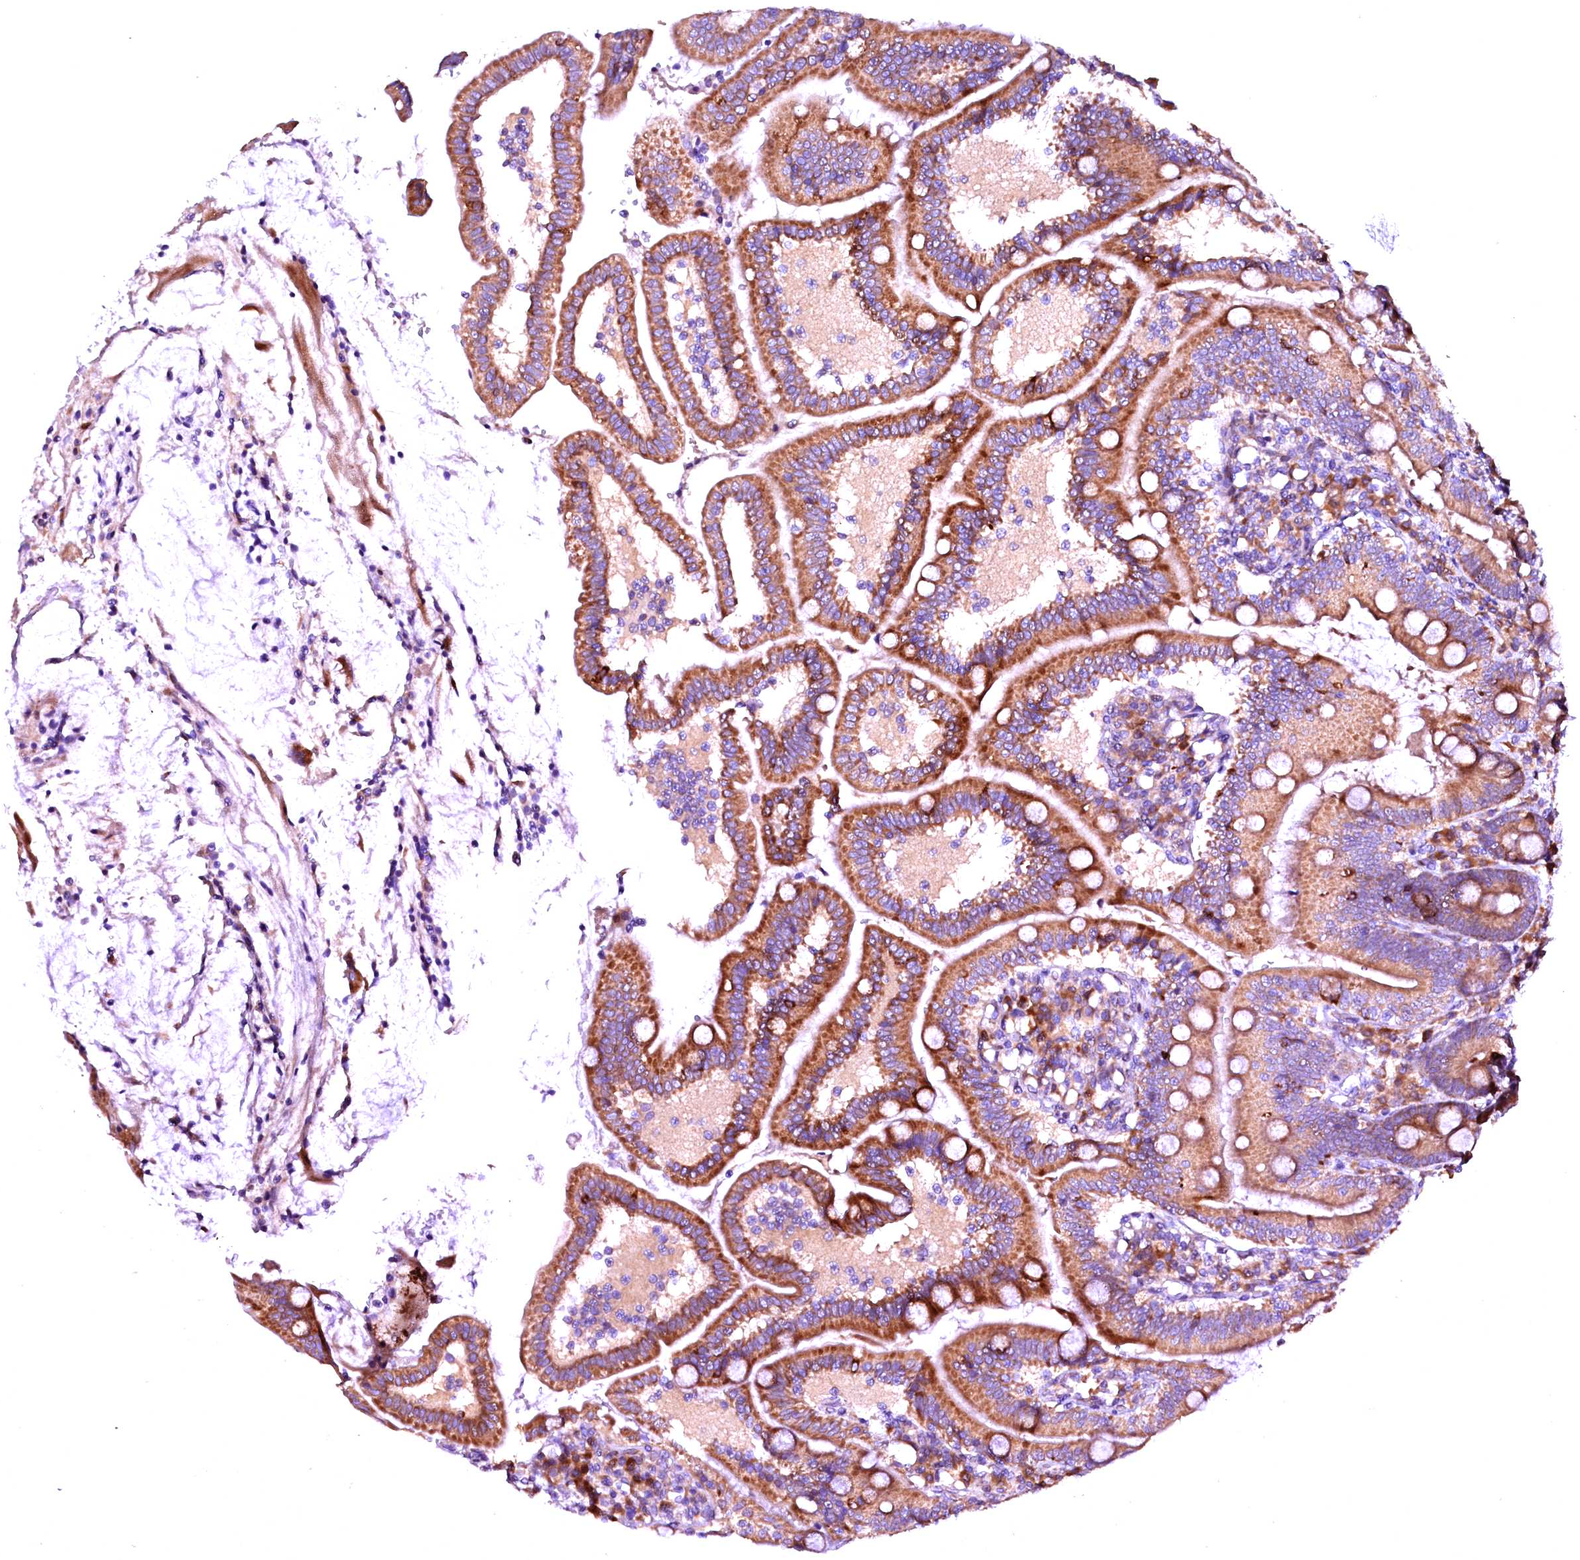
{"staining": {"intensity": "moderate", "quantity": ">75%", "location": "cytoplasmic/membranous"}, "tissue": "duodenum", "cell_type": "Glandular cells", "image_type": "normal", "snomed": [{"axis": "morphology", "description": "Normal tissue, NOS"}, {"axis": "topography", "description": "Duodenum"}], "caption": "A brown stain labels moderate cytoplasmic/membranous positivity of a protein in glandular cells of unremarkable duodenum. (DAB (3,3'-diaminobenzidine) = brown stain, brightfield microscopy at high magnification).", "gene": "RPUSD2", "patient": {"sex": "female", "age": 67}}